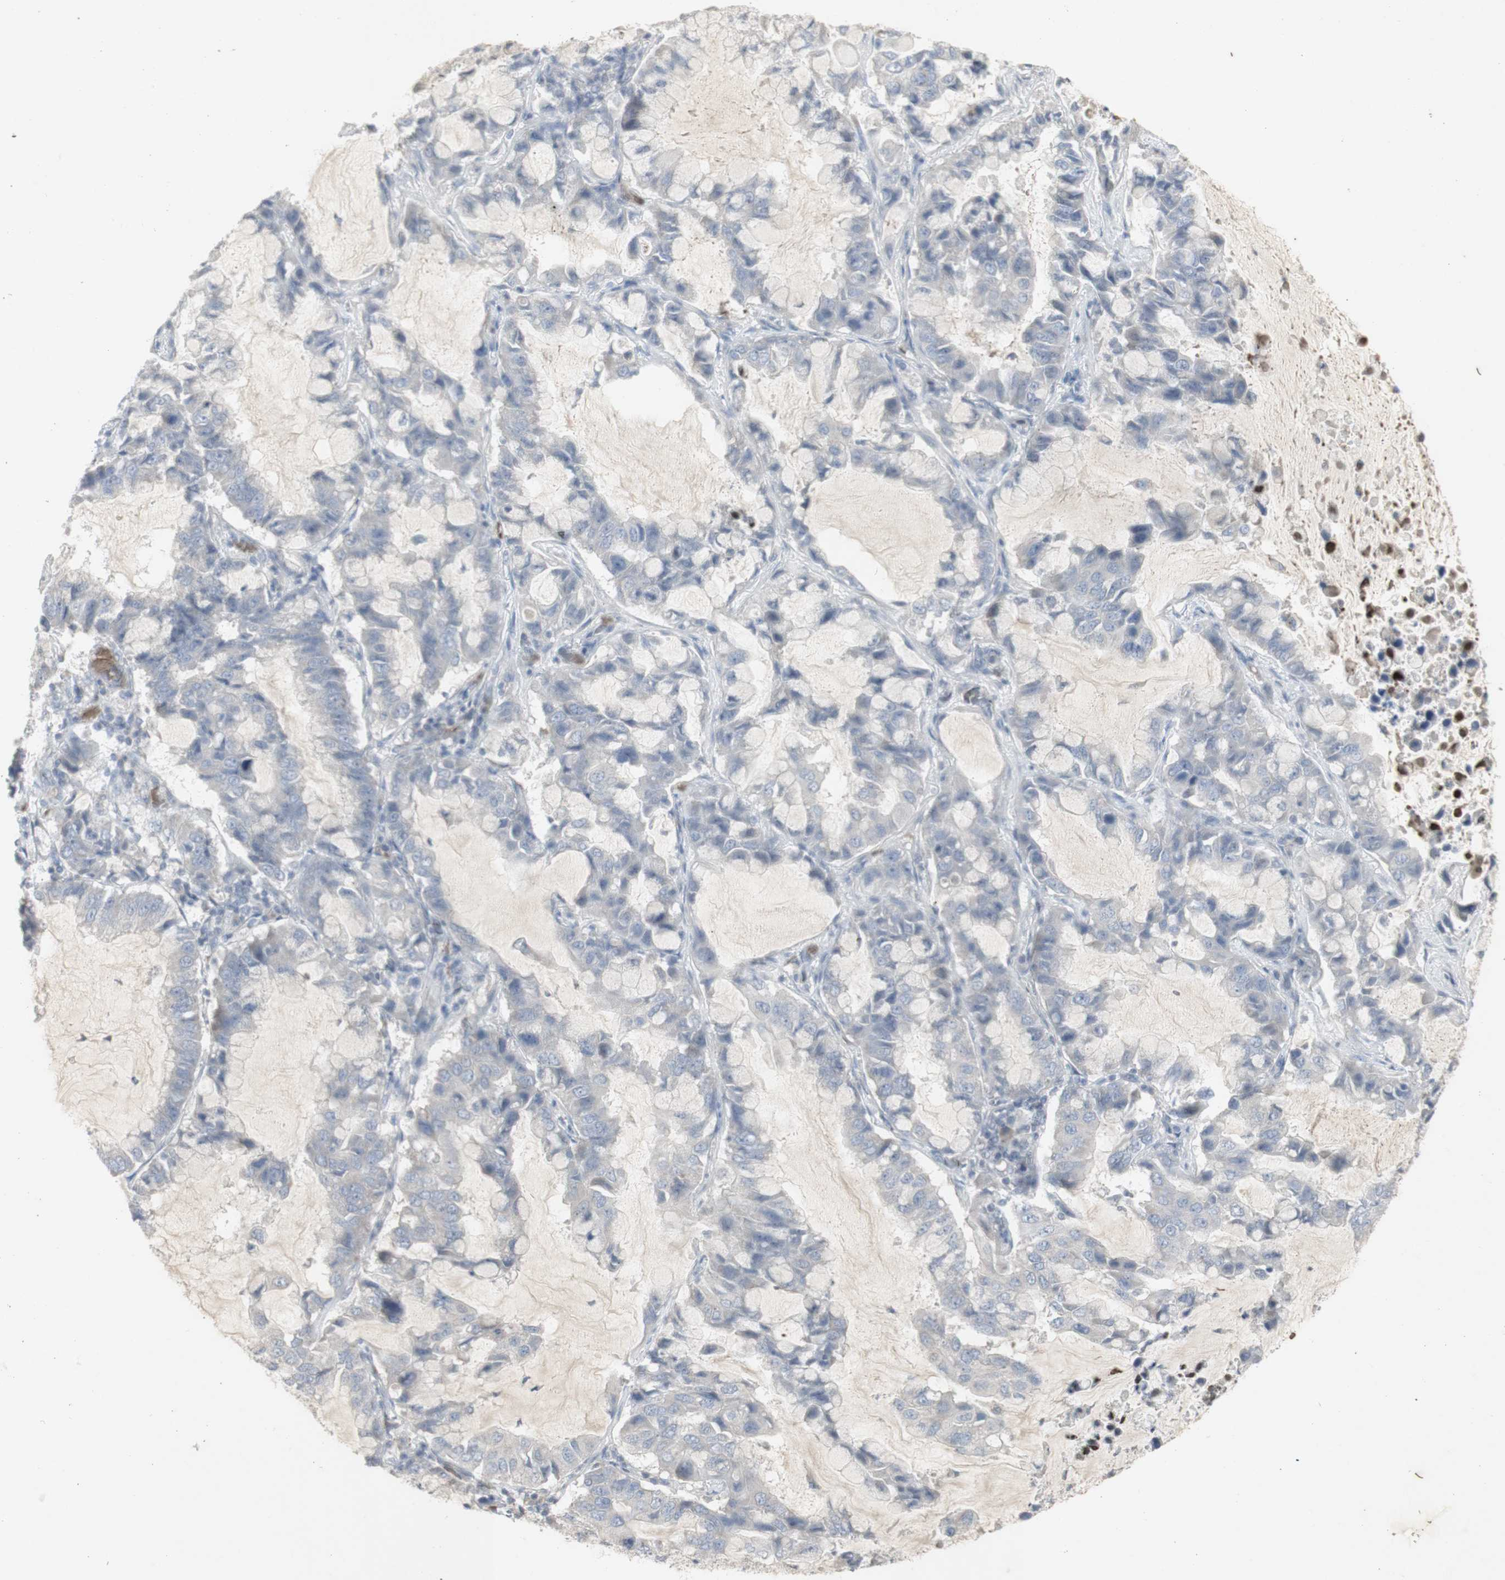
{"staining": {"intensity": "negative", "quantity": "none", "location": "none"}, "tissue": "lung cancer", "cell_type": "Tumor cells", "image_type": "cancer", "snomed": [{"axis": "morphology", "description": "Adenocarcinoma, NOS"}, {"axis": "topography", "description": "Lung"}], "caption": "This is a histopathology image of immunohistochemistry (IHC) staining of lung cancer, which shows no staining in tumor cells.", "gene": "INS", "patient": {"sex": "male", "age": 64}}